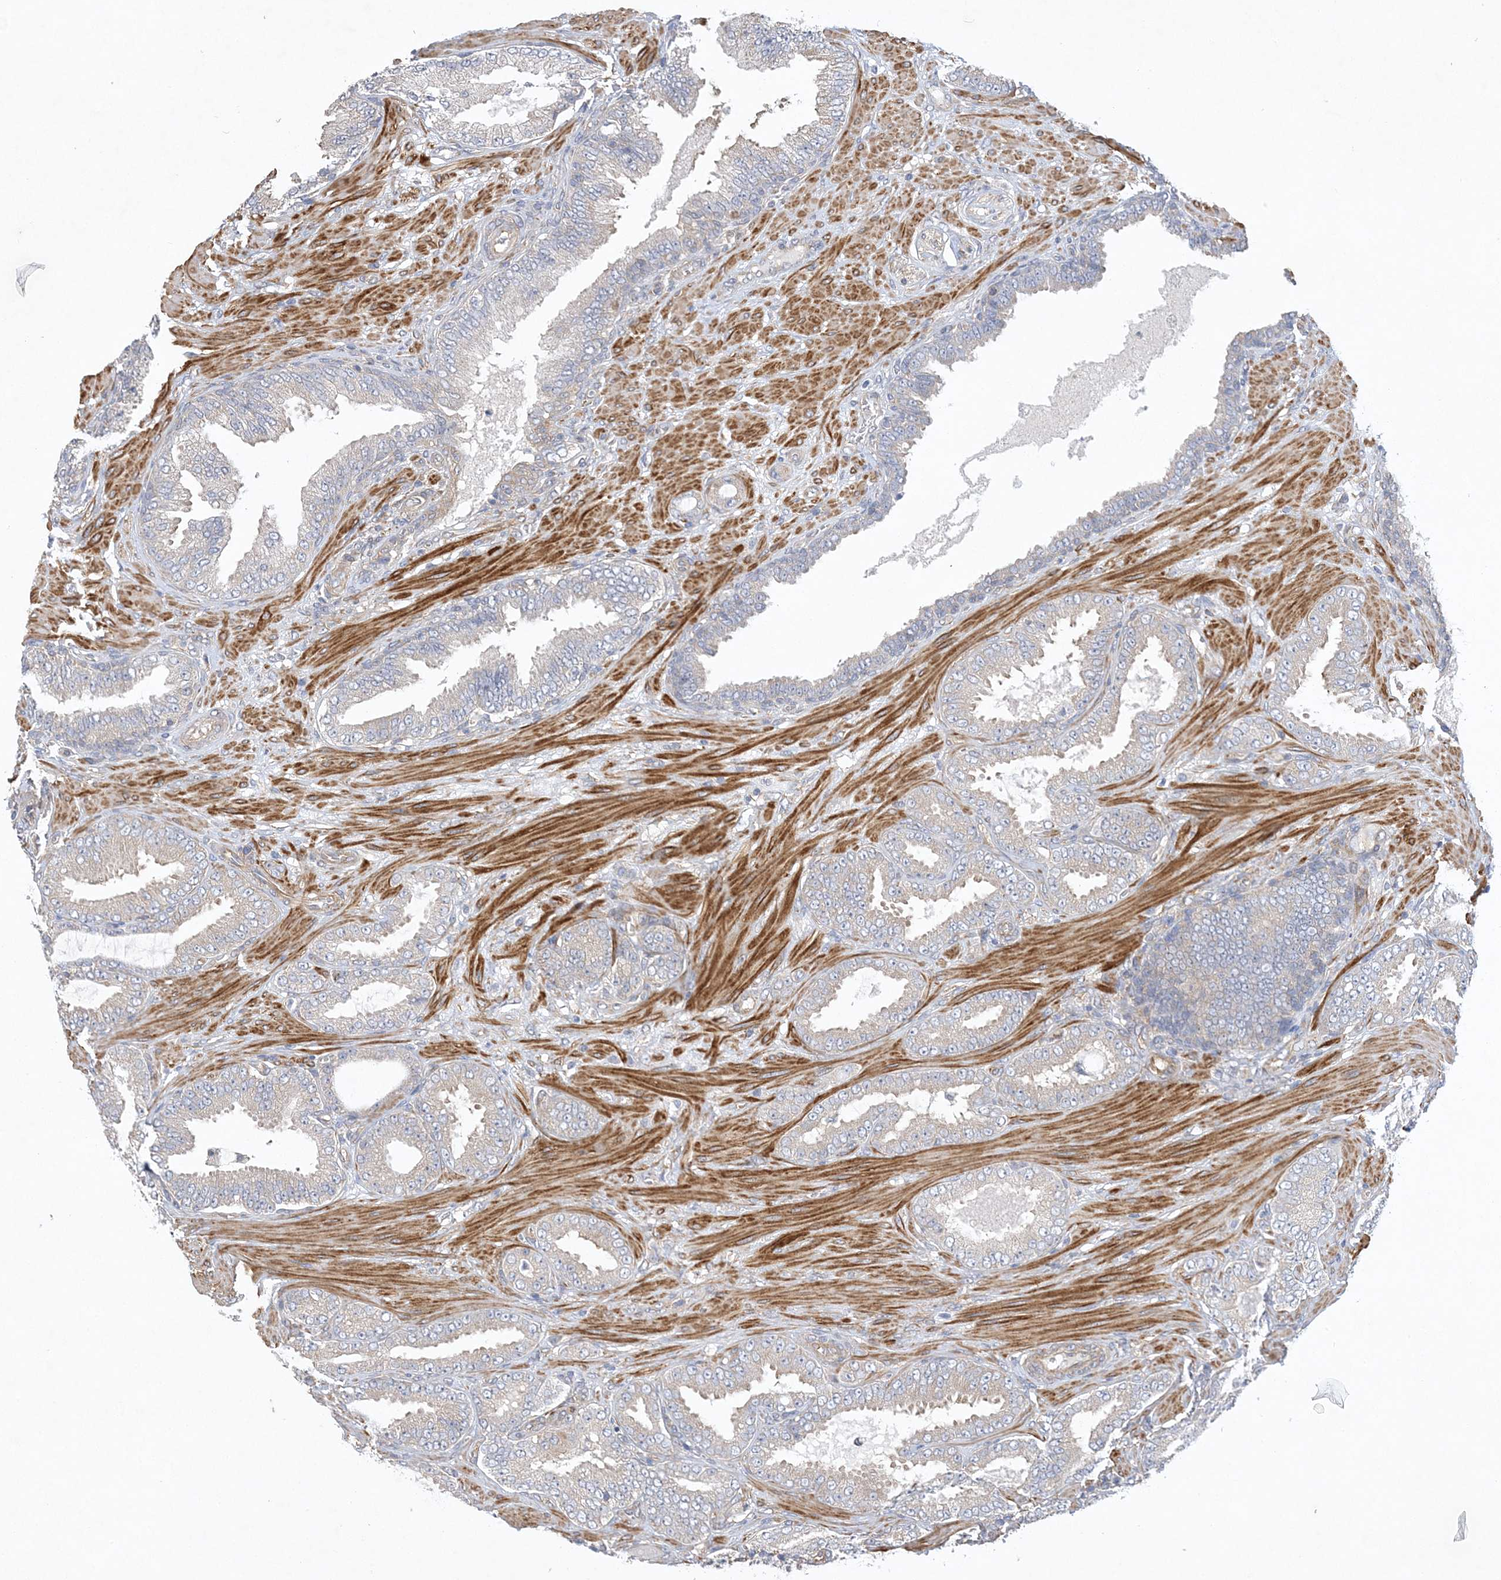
{"staining": {"intensity": "negative", "quantity": "none", "location": "none"}, "tissue": "prostate cancer", "cell_type": "Tumor cells", "image_type": "cancer", "snomed": [{"axis": "morphology", "description": "Adenocarcinoma, Low grade"}, {"axis": "topography", "description": "Prostate"}], "caption": "This is an immunohistochemistry photomicrograph of prostate cancer (adenocarcinoma (low-grade)). There is no expression in tumor cells.", "gene": "MAP4K5", "patient": {"sex": "male", "age": 63}}